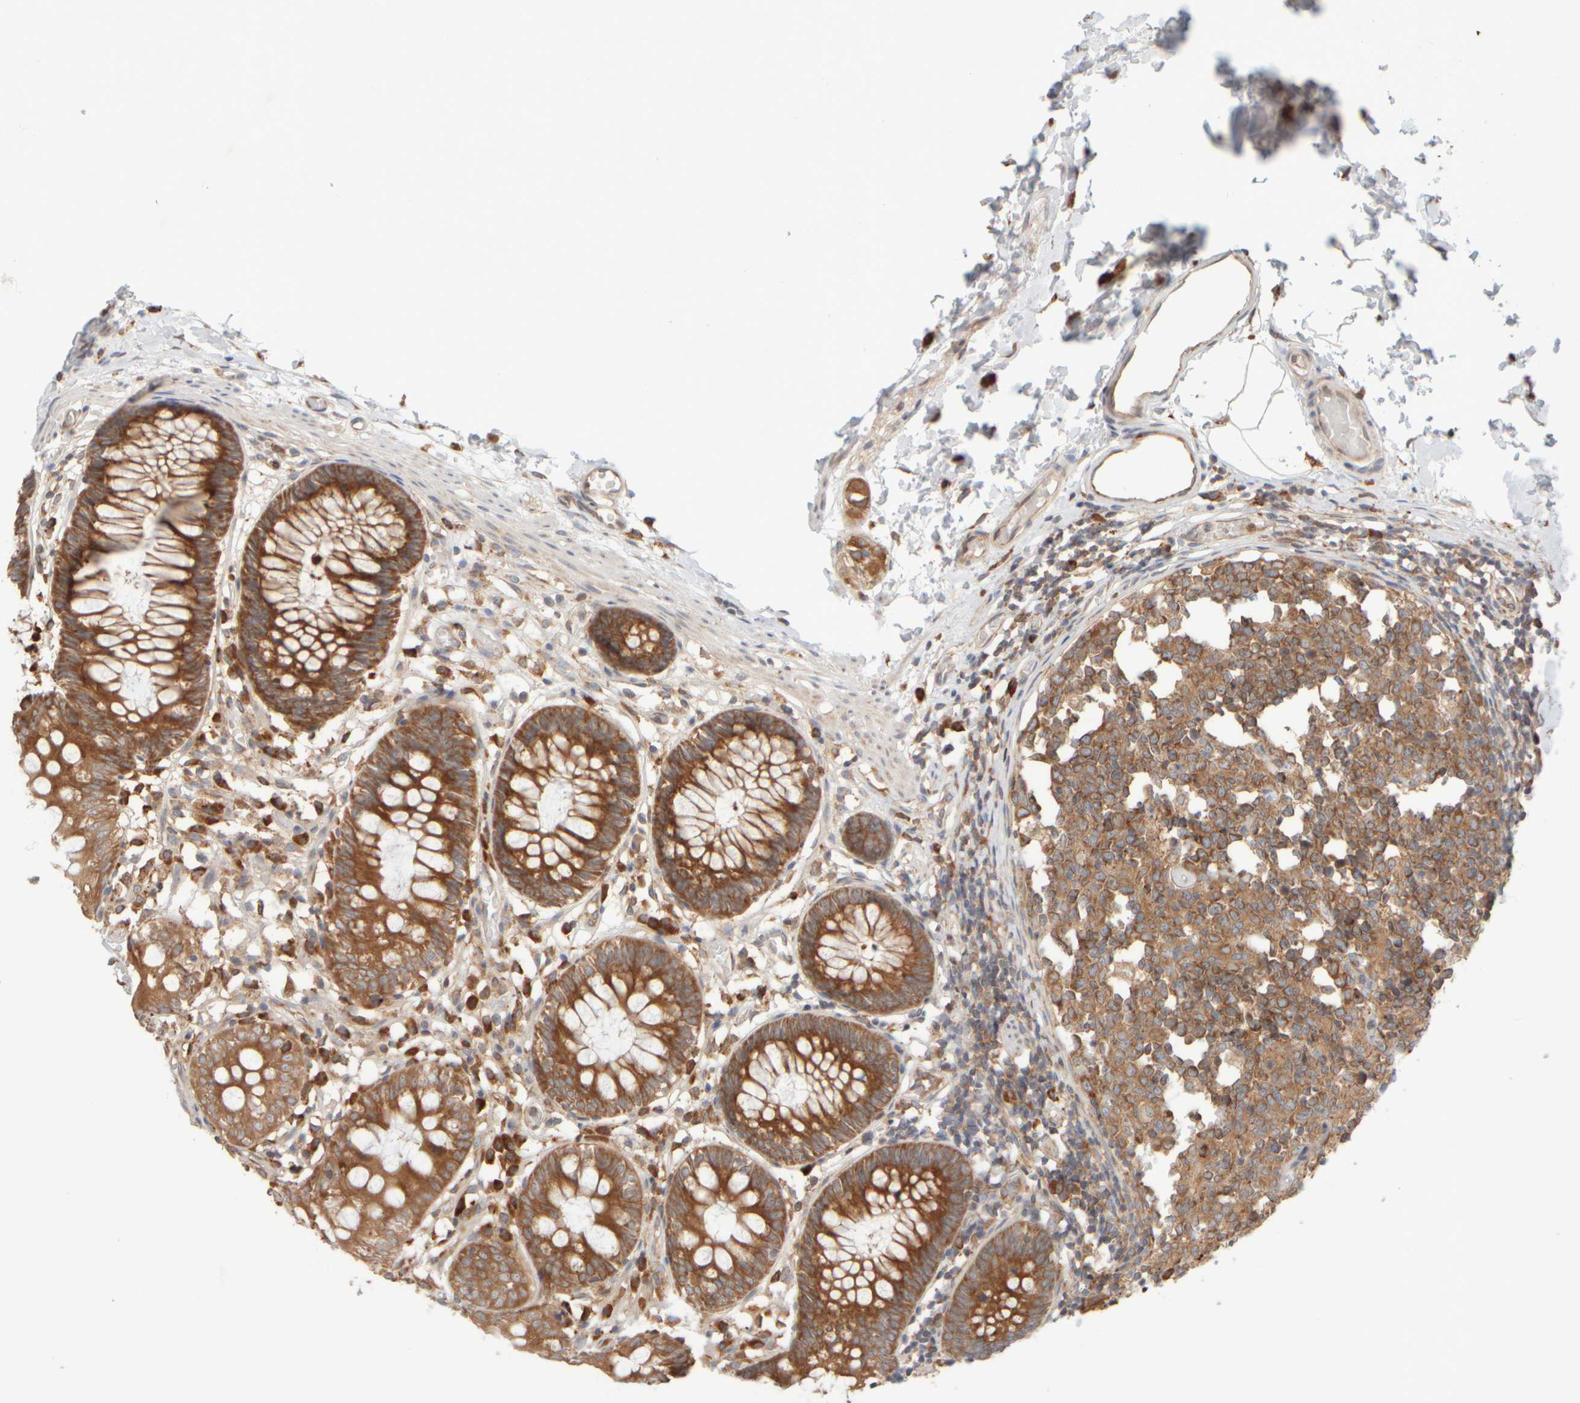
{"staining": {"intensity": "moderate", "quantity": ">75%", "location": "cytoplasmic/membranous"}, "tissue": "colon", "cell_type": "Endothelial cells", "image_type": "normal", "snomed": [{"axis": "morphology", "description": "Normal tissue, NOS"}, {"axis": "topography", "description": "Colon"}], "caption": "DAB (3,3'-diaminobenzidine) immunohistochemical staining of normal human colon displays moderate cytoplasmic/membranous protein staining in approximately >75% of endothelial cells. The protein is shown in brown color, while the nuclei are stained blue.", "gene": "EIF2B3", "patient": {"sex": "male", "age": 14}}